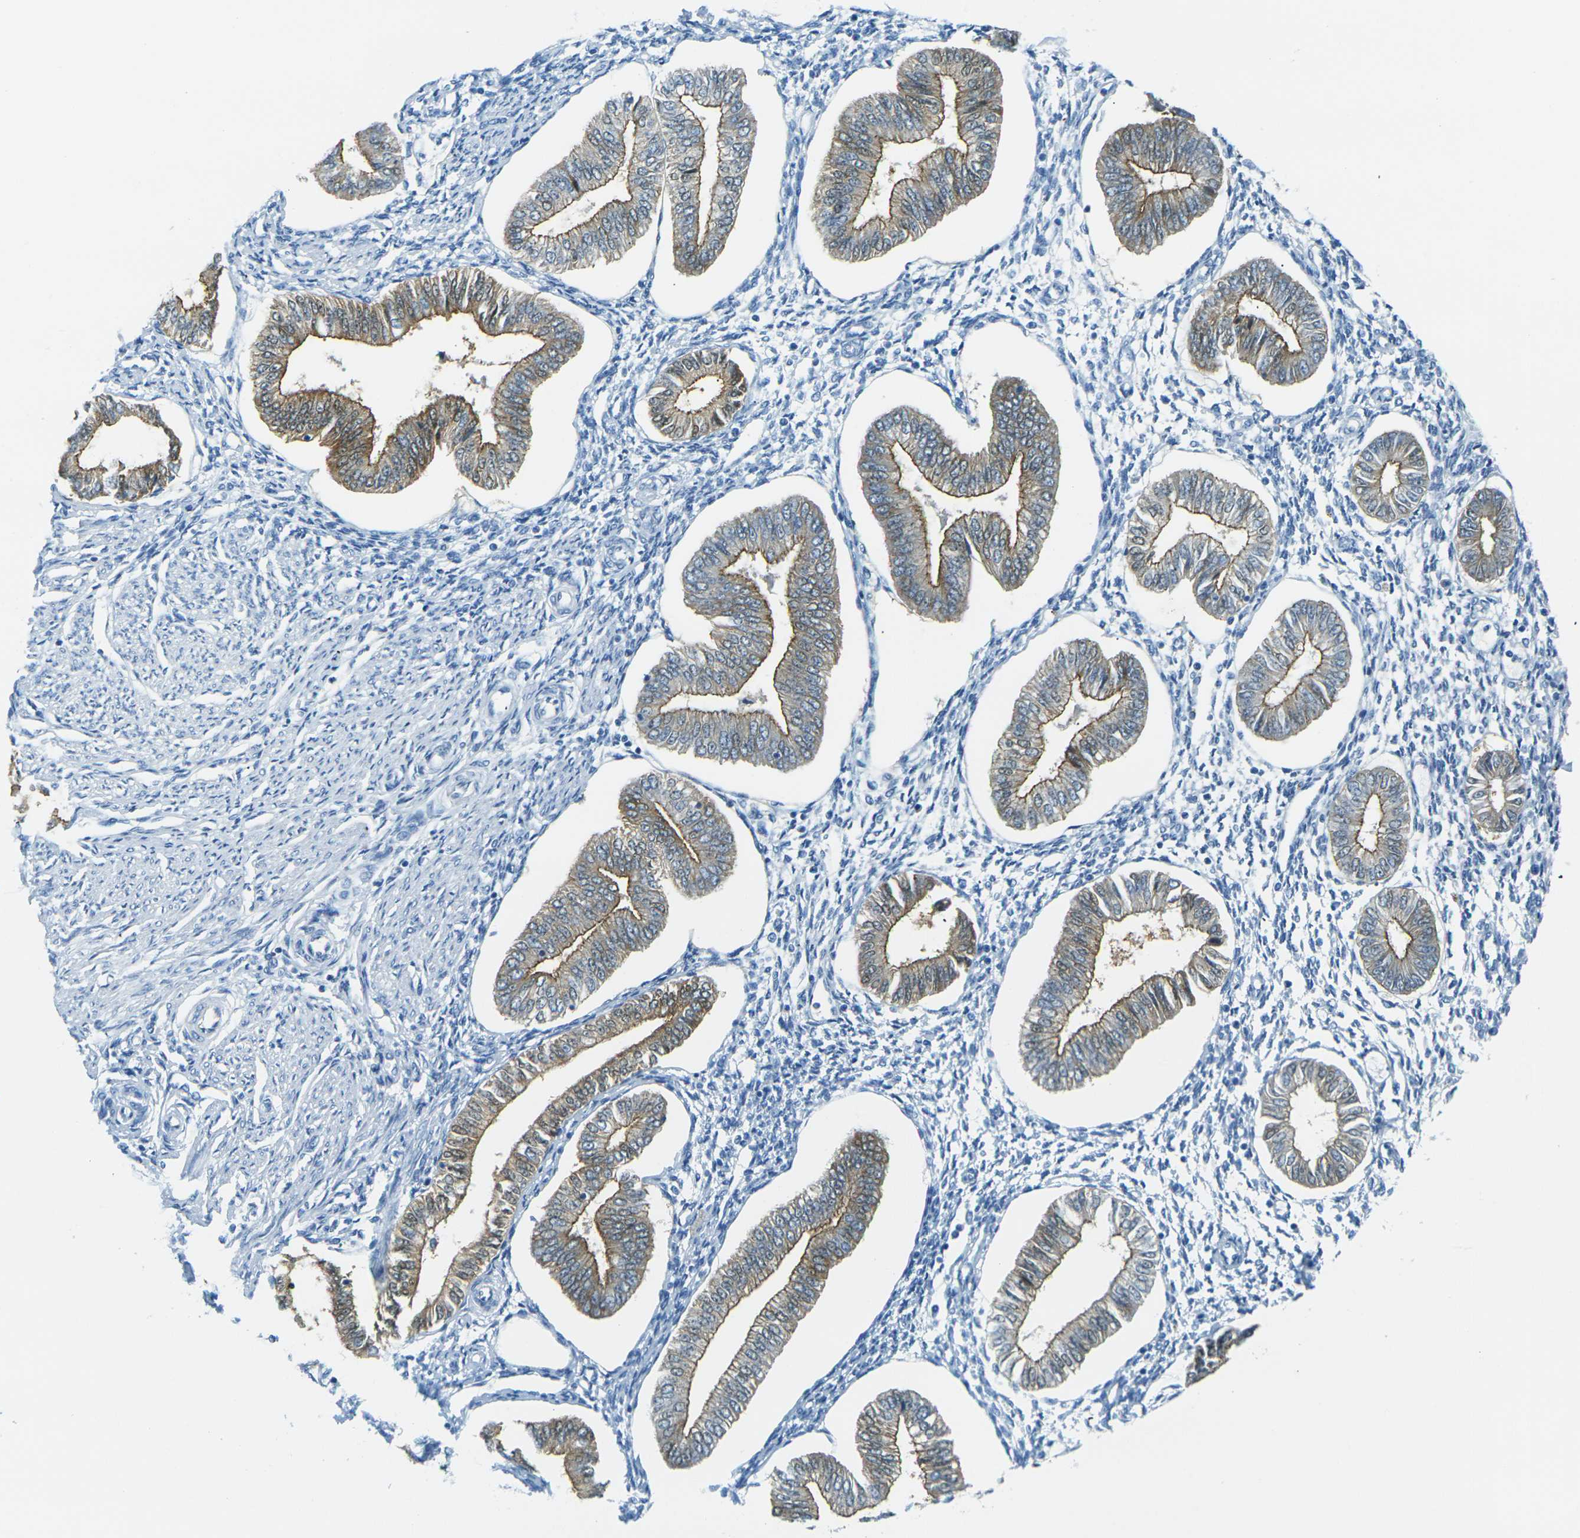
{"staining": {"intensity": "negative", "quantity": "none", "location": "none"}, "tissue": "endometrium", "cell_type": "Cells in endometrial stroma", "image_type": "normal", "snomed": [{"axis": "morphology", "description": "Normal tissue, NOS"}, {"axis": "topography", "description": "Endometrium"}], "caption": "Immunohistochemistry of normal human endometrium reveals no positivity in cells in endometrial stroma.", "gene": "OCLN", "patient": {"sex": "female", "age": 50}}